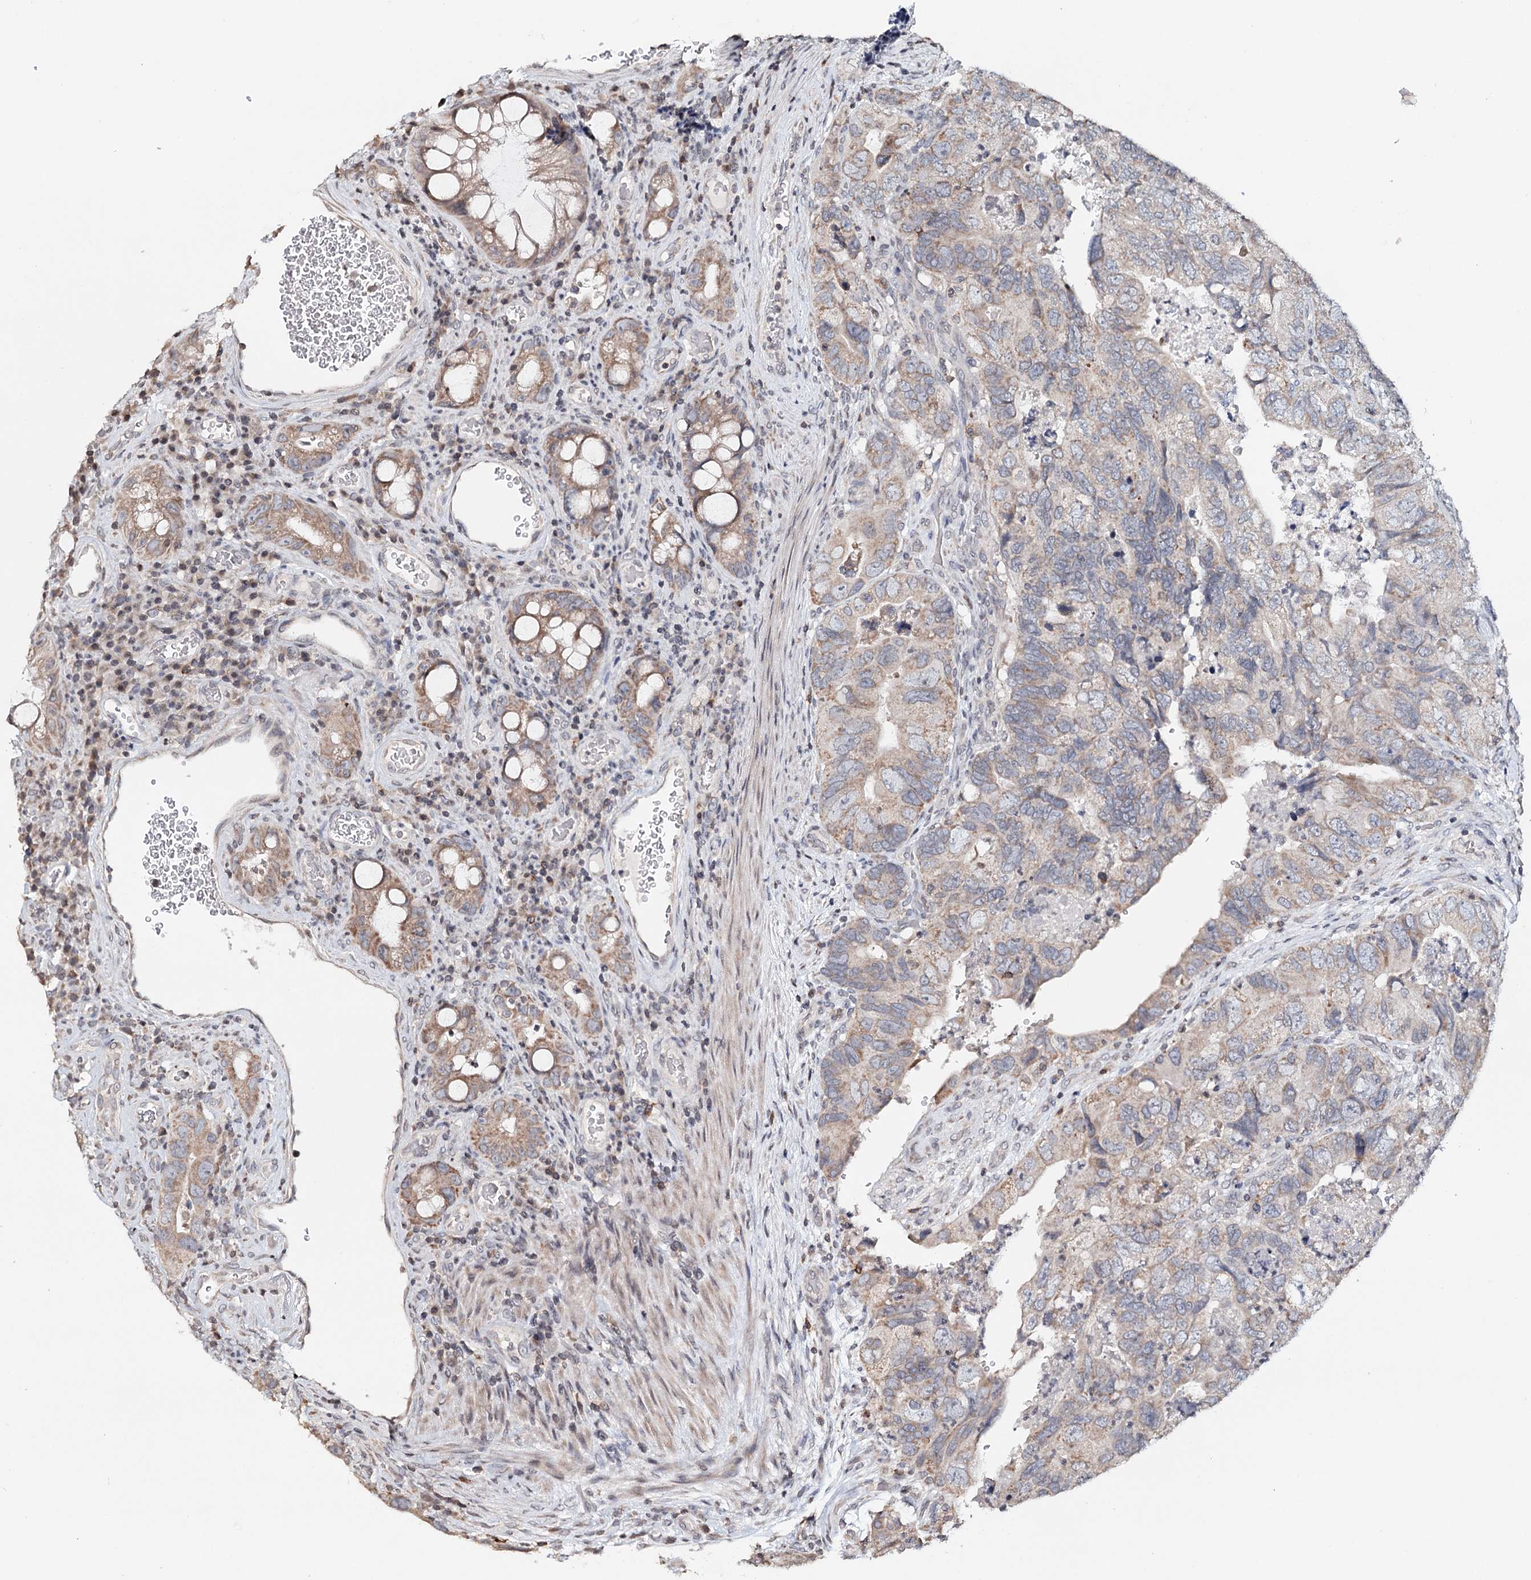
{"staining": {"intensity": "weak", "quantity": "25%-75%", "location": "cytoplasmic/membranous"}, "tissue": "colorectal cancer", "cell_type": "Tumor cells", "image_type": "cancer", "snomed": [{"axis": "morphology", "description": "Adenocarcinoma, NOS"}, {"axis": "topography", "description": "Rectum"}], "caption": "This histopathology image exhibits adenocarcinoma (colorectal) stained with immunohistochemistry to label a protein in brown. The cytoplasmic/membranous of tumor cells show weak positivity for the protein. Nuclei are counter-stained blue.", "gene": "ICOS", "patient": {"sex": "male", "age": 63}}